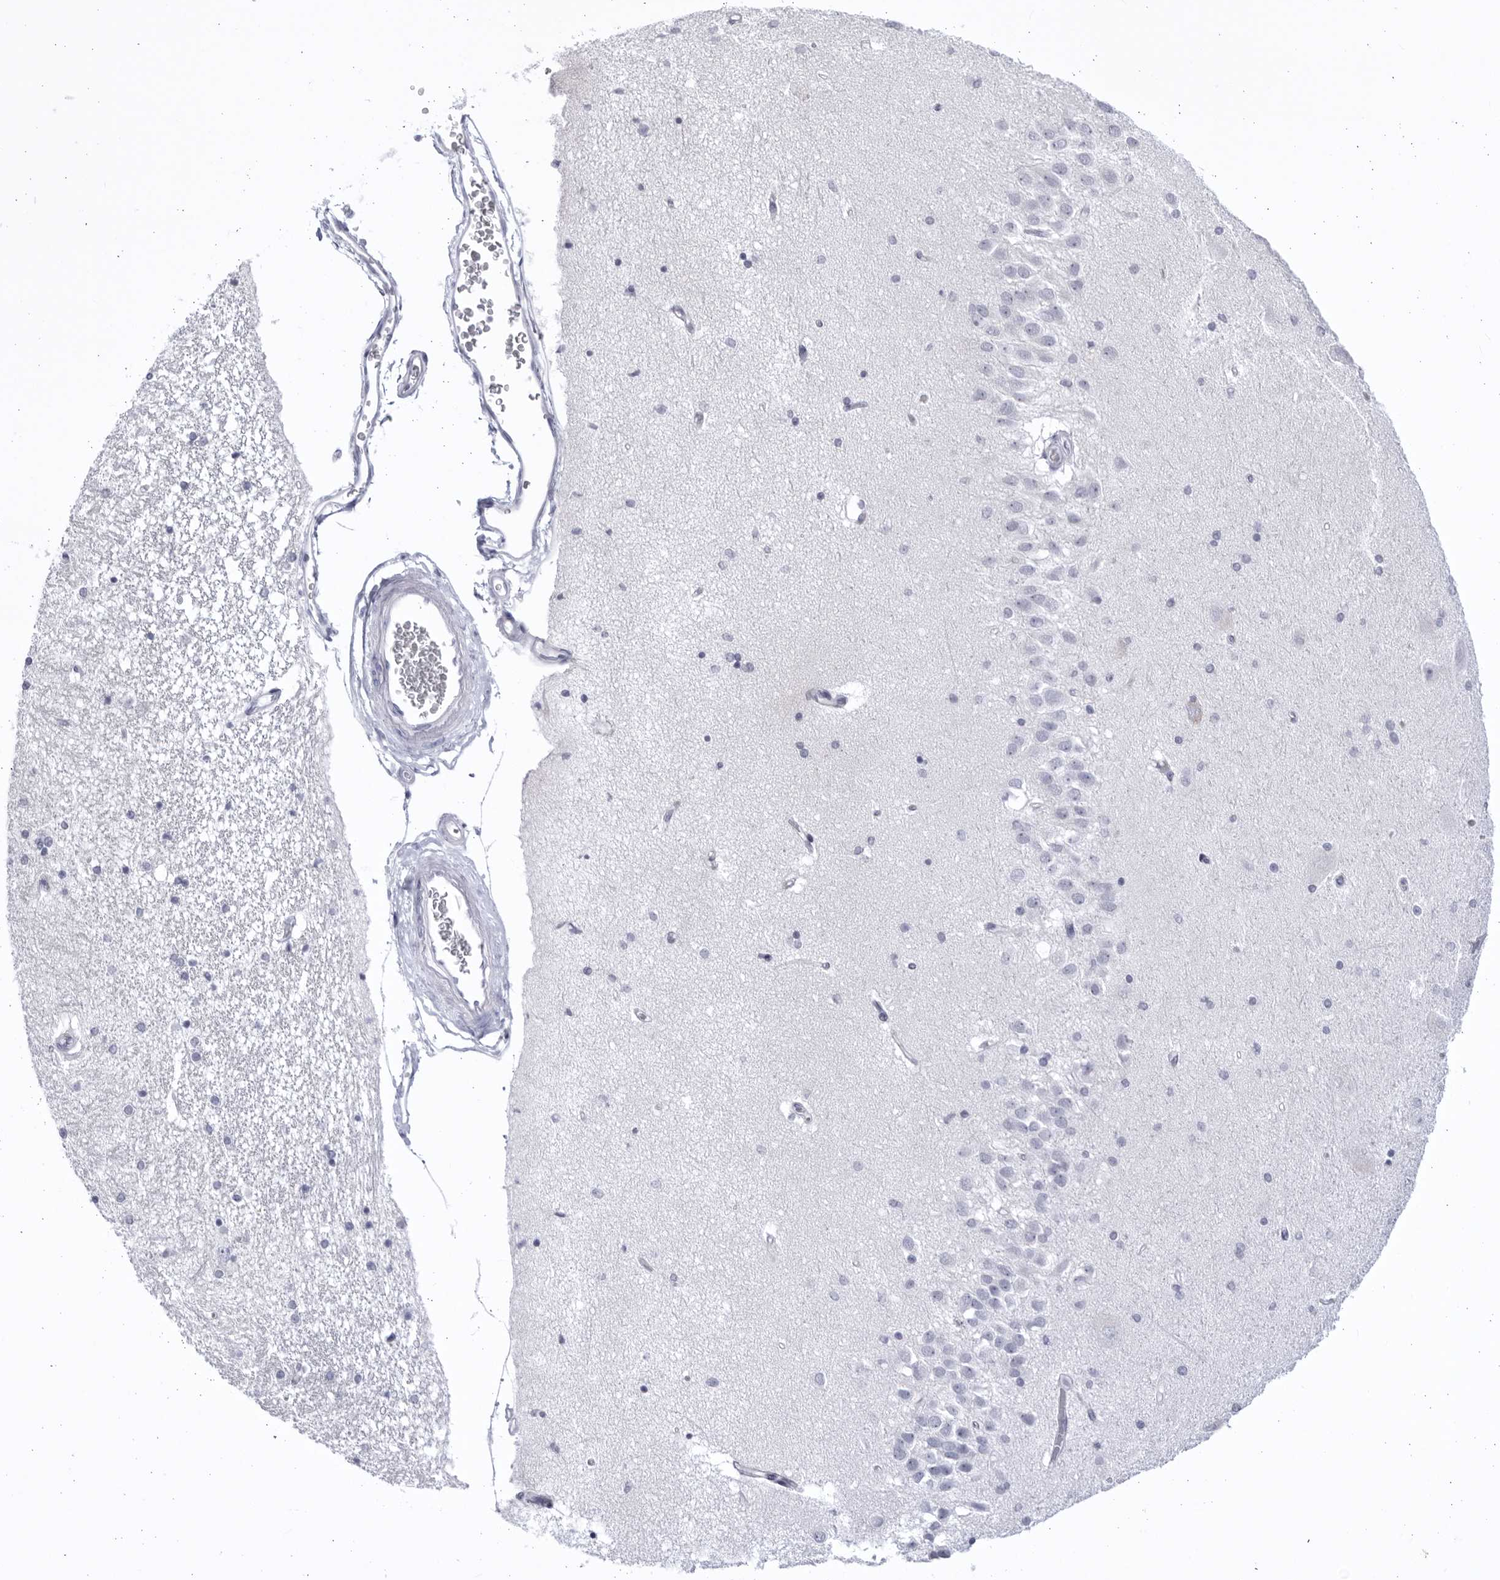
{"staining": {"intensity": "negative", "quantity": "none", "location": "none"}, "tissue": "hippocampus", "cell_type": "Glial cells", "image_type": "normal", "snomed": [{"axis": "morphology", "description": "Normal tissue, NOS"}, {"axis": "topography", "description": "Hippocampus"}], "caption": "Human hippocampus stained for a protein using immunohistochemistry (IHC) shows no expression in glial cells.", "gene": "CCDC181", "patient": {"sex": "female", "age": 54}}